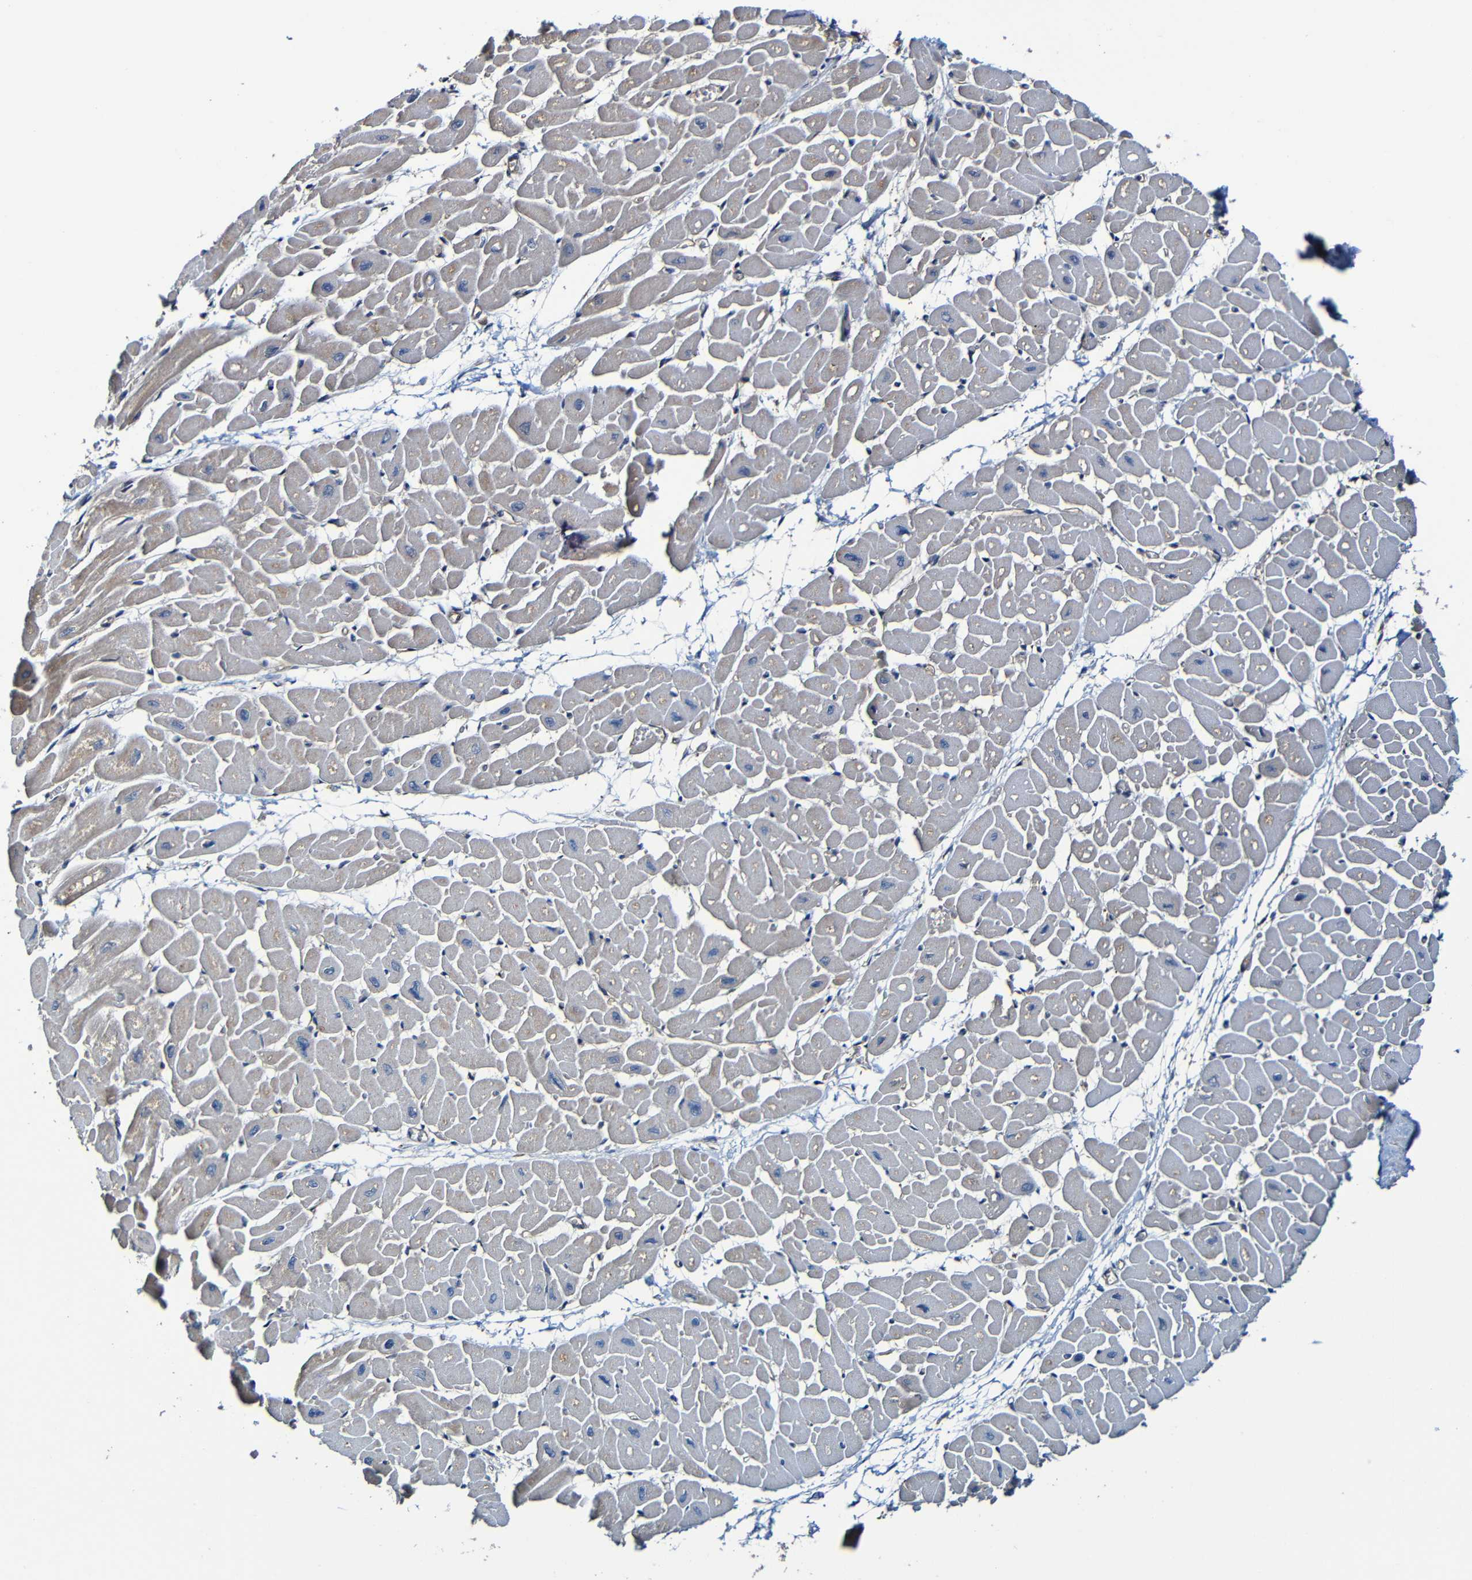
{"staining": {"intensity": "weak", "quantity": ">75%", "location": "cytoplasmic/membranous"}, "tissue": "heart muscle", "cell_type": "Cardiomyocytes", "image_type": "normal", "snomed": [{"axis": "morphology", "description": "Normal tissue, NOS"}, {"axis": "topography", "description": "Heart"}], "caption": "IHC photomicrograph of benign heart muscle: heart muscle stained using immunohistochemistry (IHC) shows low levels of weak protein expression localized specifically in the cytoplasmic/membranous of cardiomyocytes, appearing as a cytoplasmic/membranous brown color.", "gene": "ADAM15", "patient": {"sex": "male", "age": 45}}